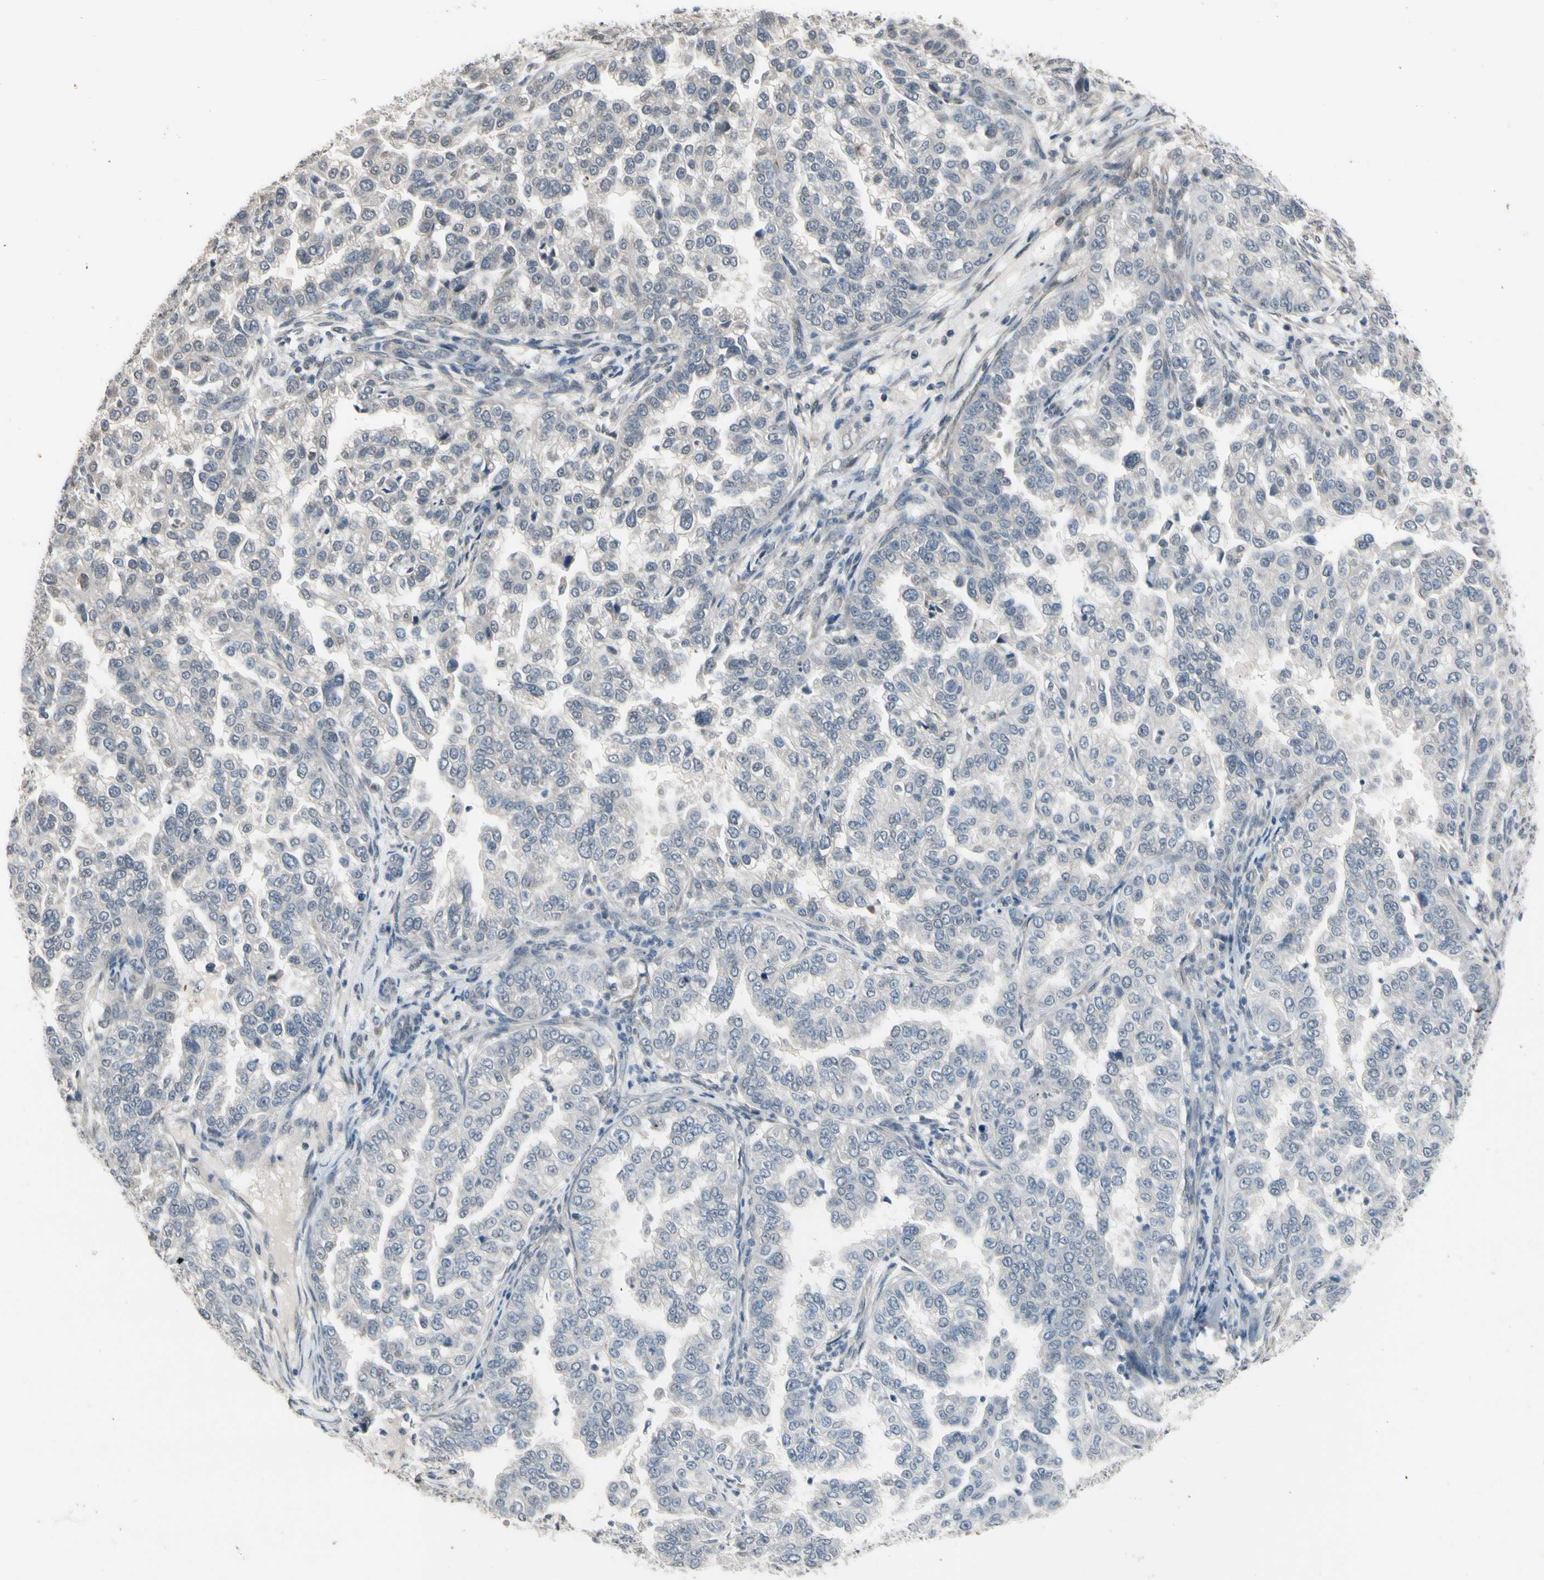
{"staining": {"intensity": "negative", "quantity": "none", "location": "none"}, "tissue": "endometrial cancer", "cell_type": "Tumor cells", "image_type": "cancer", "snomed": [{"axis": "morphology", "description": "Adenocarcinoma, NOS"}, {"axis": "topography", "description": "Endometrium"}], "caption": "There is no significant positivity in tumor cells of endometrial cancer (adenocarcinoma).", "gene": "SV2A", "patient": {"sex": "female", "age": 85}}